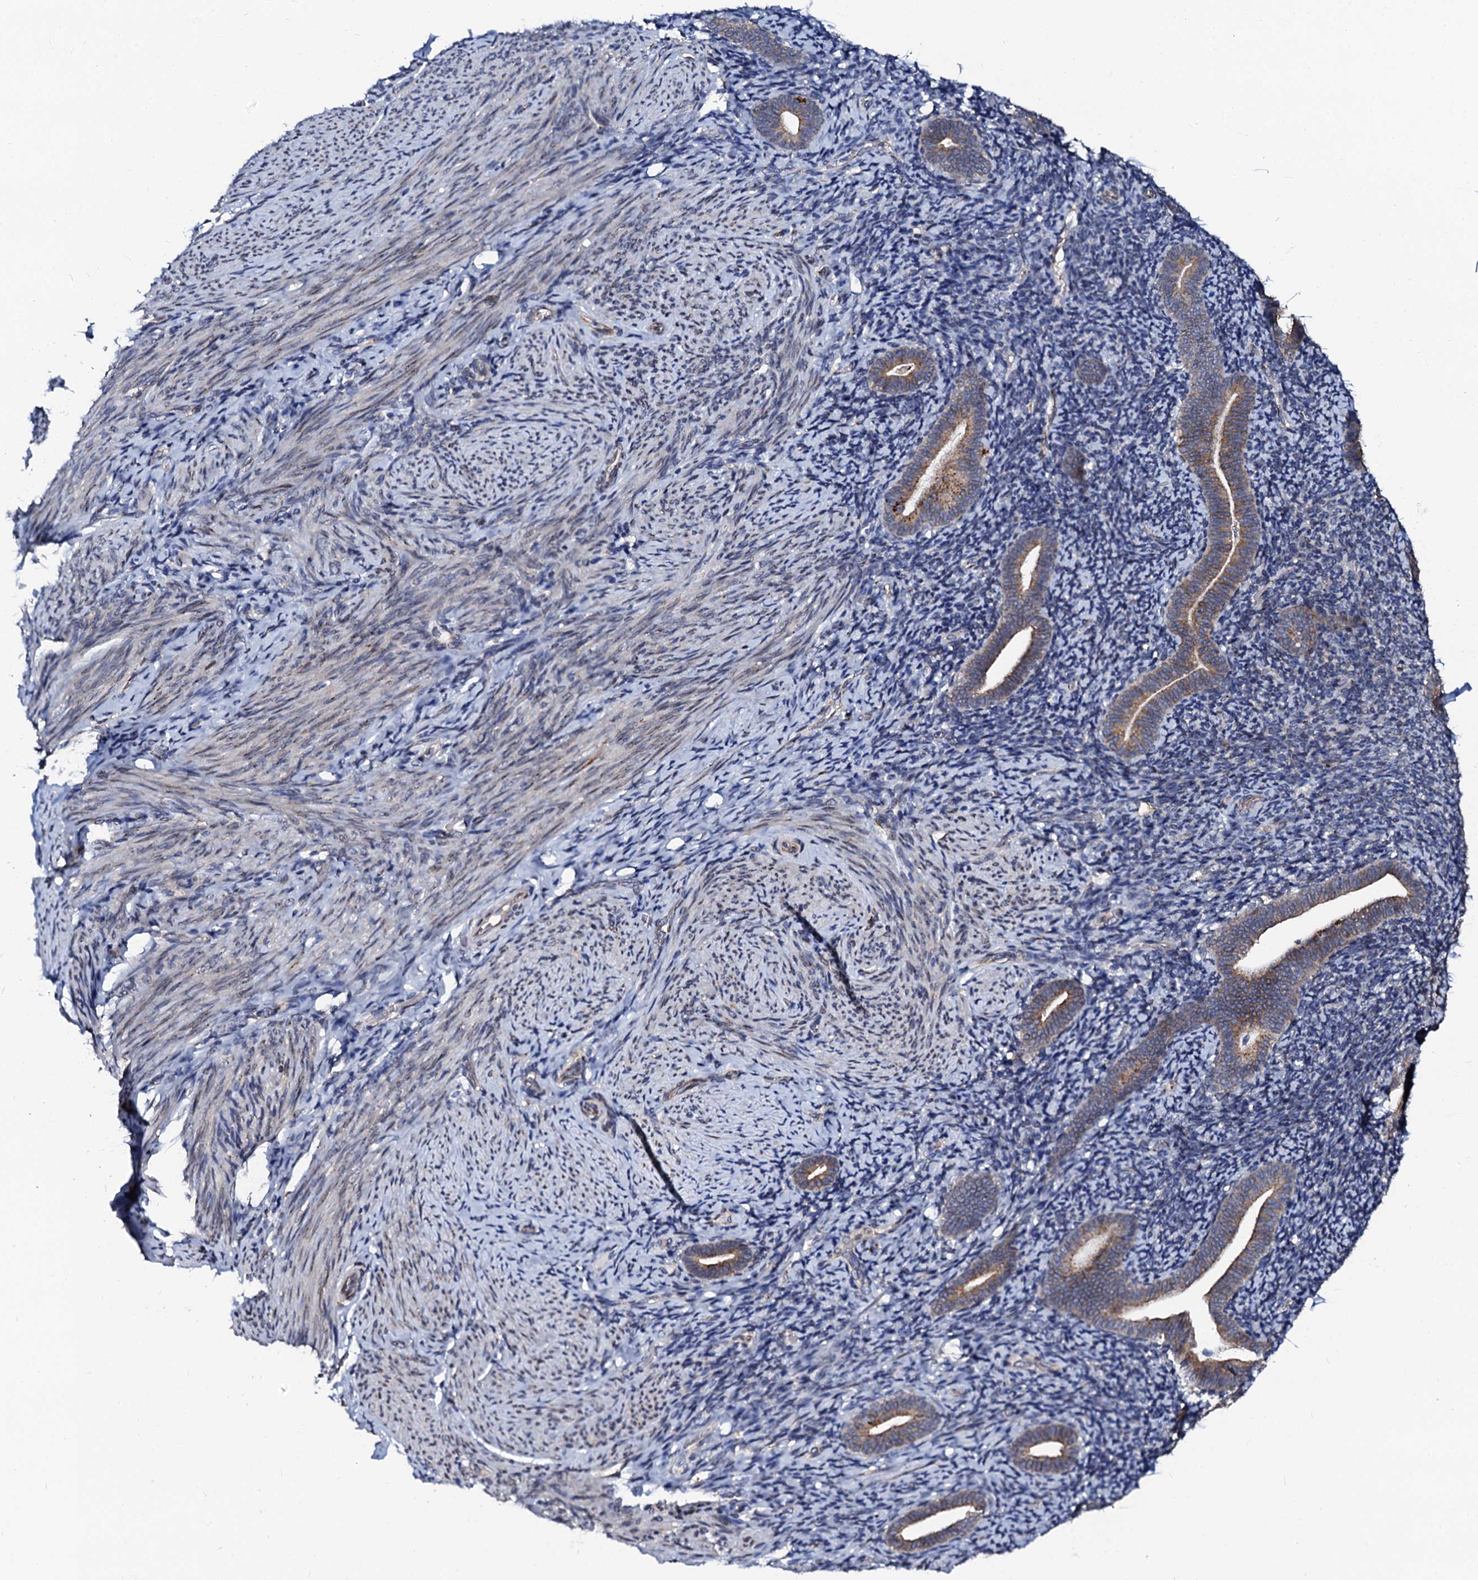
{"staining": {"intensity": "negative", "quantity": "none", "location": "none"}, "tissue": "endometrium", "cell_type": "Cells in endometrial stroma", "image_type": "normal", "snomed": [{"axis": "morphology", "description": "Normal tissue, NOS"}, {"axis": "topography", "description": "Endometrium"}], "caption": "Immunohistochemistry of benign endometrium exhibits no expression in cells in endometrial stroma.", "gene": "TMCO3", "patient": {"sex": "female", "age": 51}}